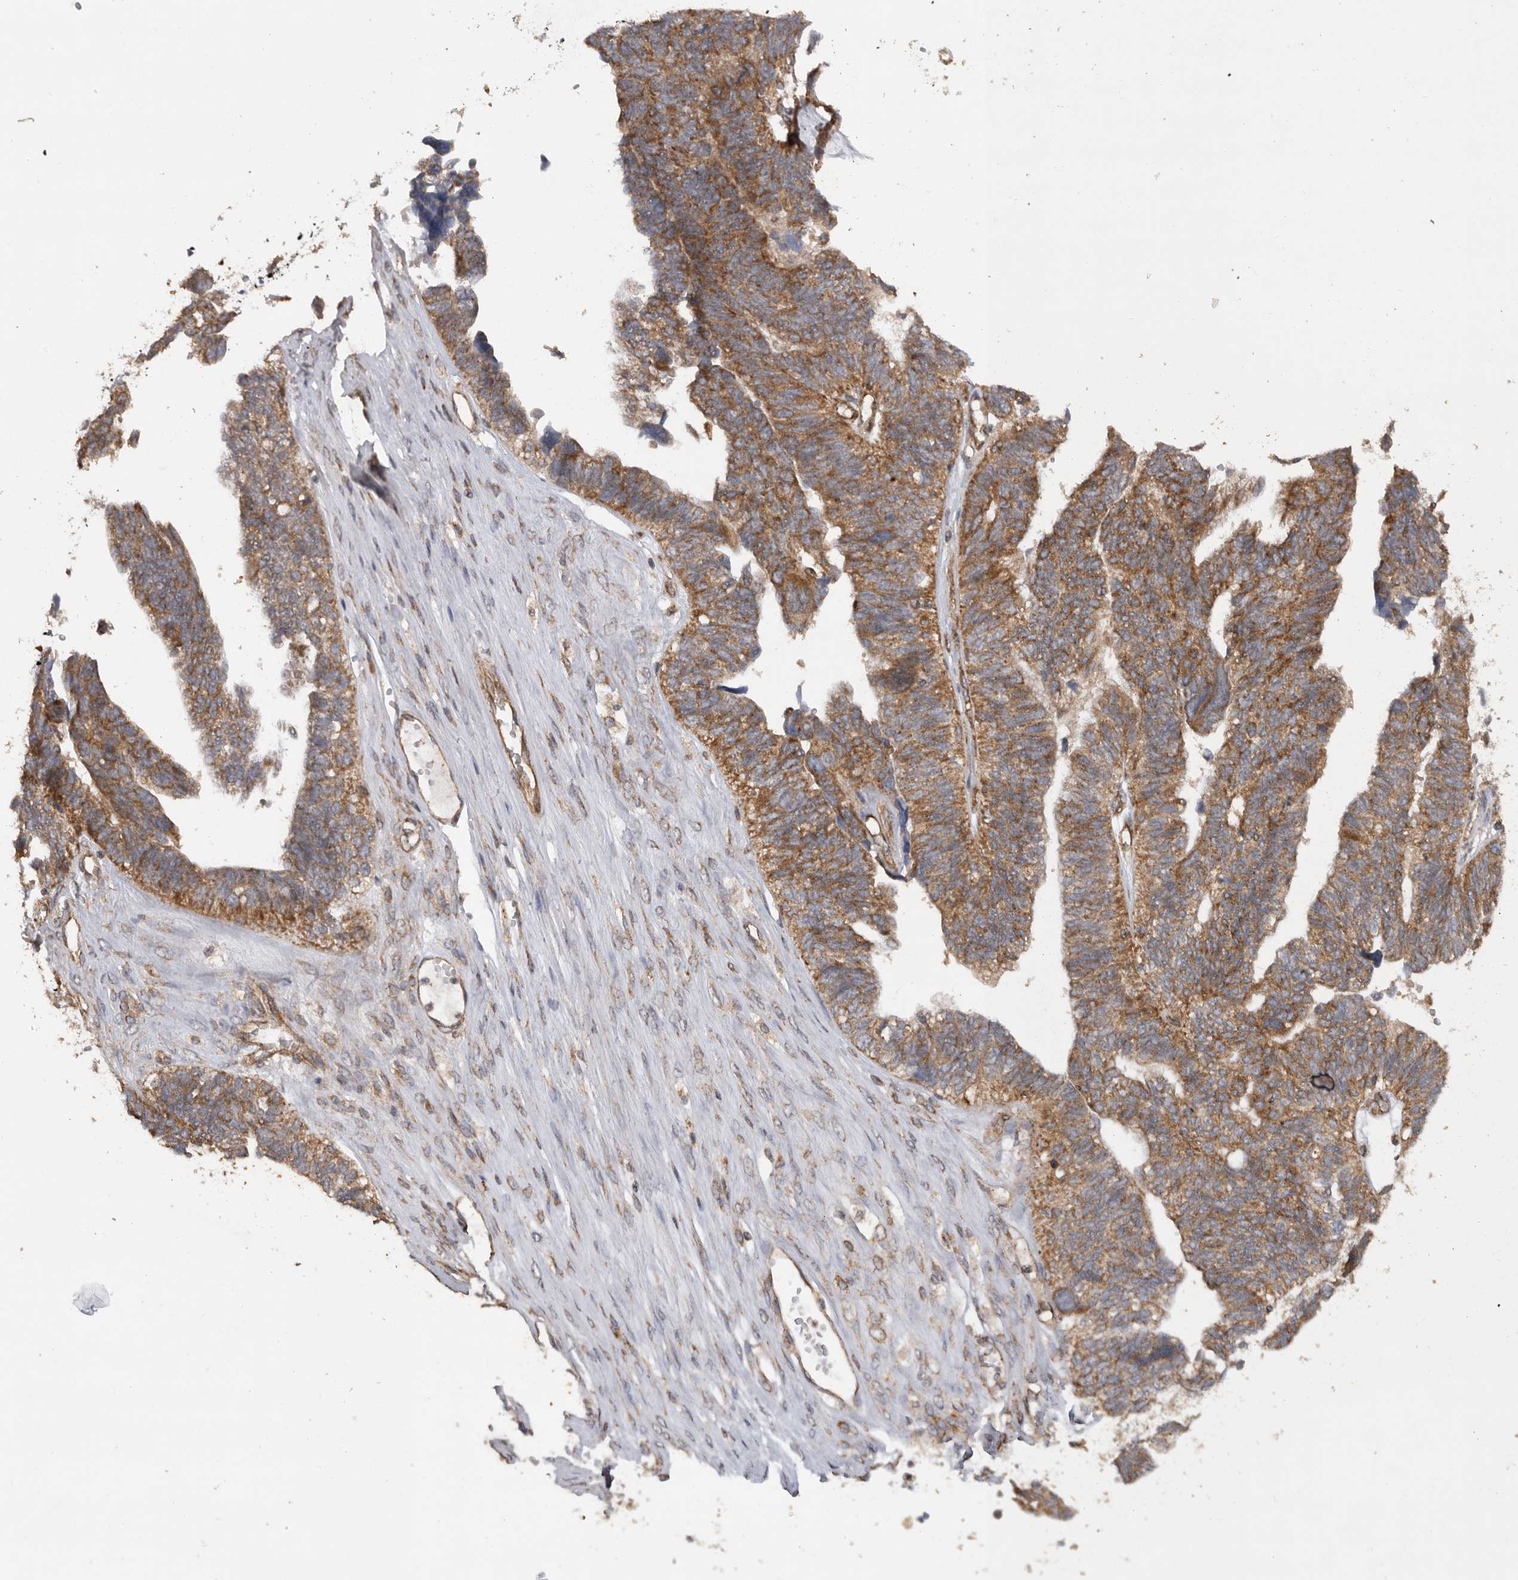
{"staining": {"intensity": "moderate", "quantity": ">75%", "location": "cytoplasmic/membranous"}, "tissue": "ovarian cancer", "cell_type": "Tumor cells", "image_type": "cancer", "snomed": [{"axis": "morphology", "description": "Cystadenocarcinoma, serous, NOS"}, {"axis": "topography", "description": "Ovary"}], "caption": "DAB immunohistochemical staining of human serous cystadenocarcinoma (ovarian) shows moderate cytoplasmic/membranous protein staining in about >75% of tumor cells.", "gene": "PODXL2", "patient": {"sex": "female", "age": 79}}